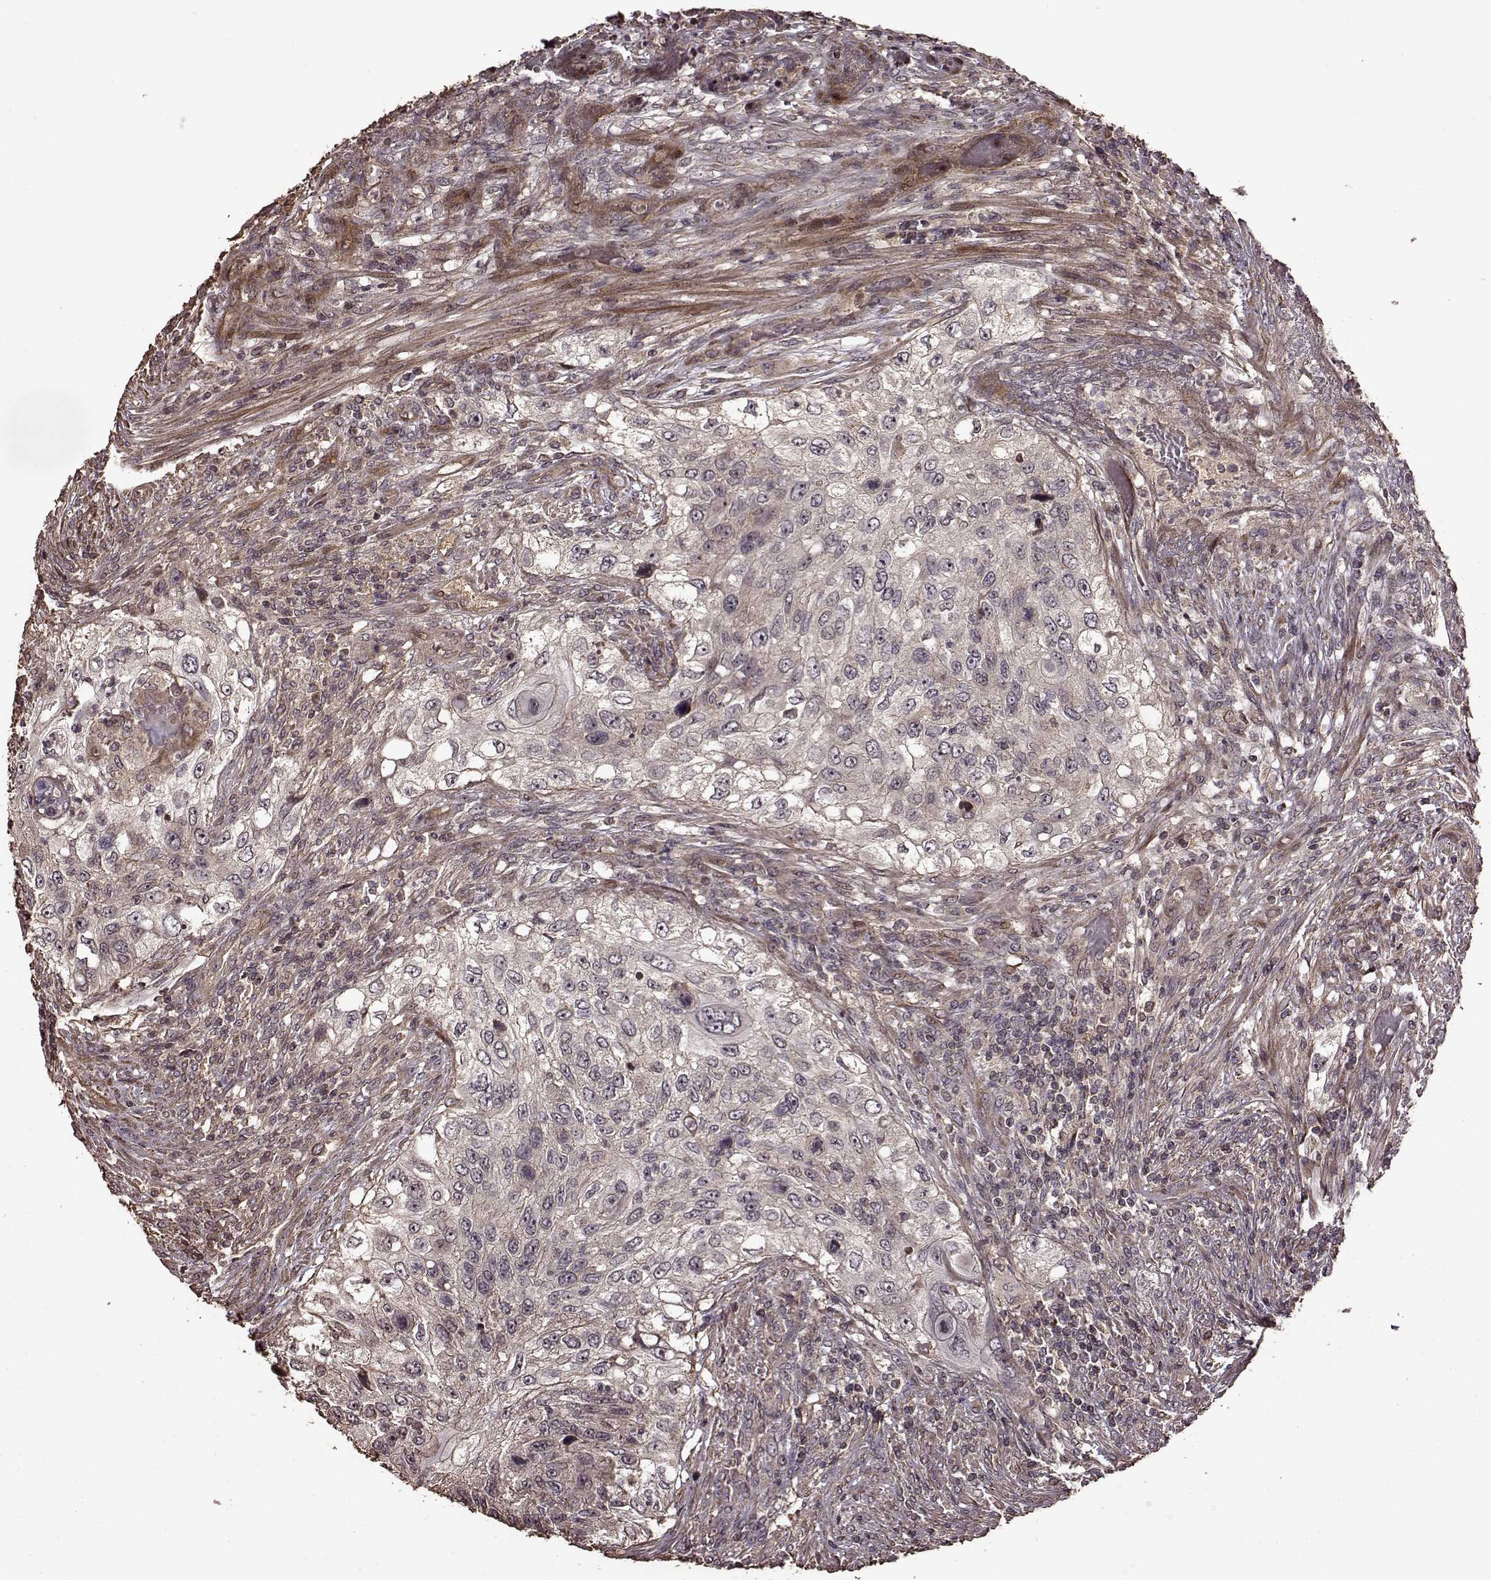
{"staining": {"intensity": "negative", "quantity": "none", "location": "none"}, "tissue": "urothelial cancer", "cell_type": "Tumor cells", "image_type": "cancer", "snomed": [{"axis": "morphology", "description": "Urothelial carcinoma, High grade"}, {"axis": "topography", "description": "Urinary bladder"}], "caption": "The immunohistochemistry (IHC) micrograph has no significant expression in tumor cells of urothelial cancer tissue.", "gene": "FBXW11", "patient": {"sex": "female", "age": 60}}